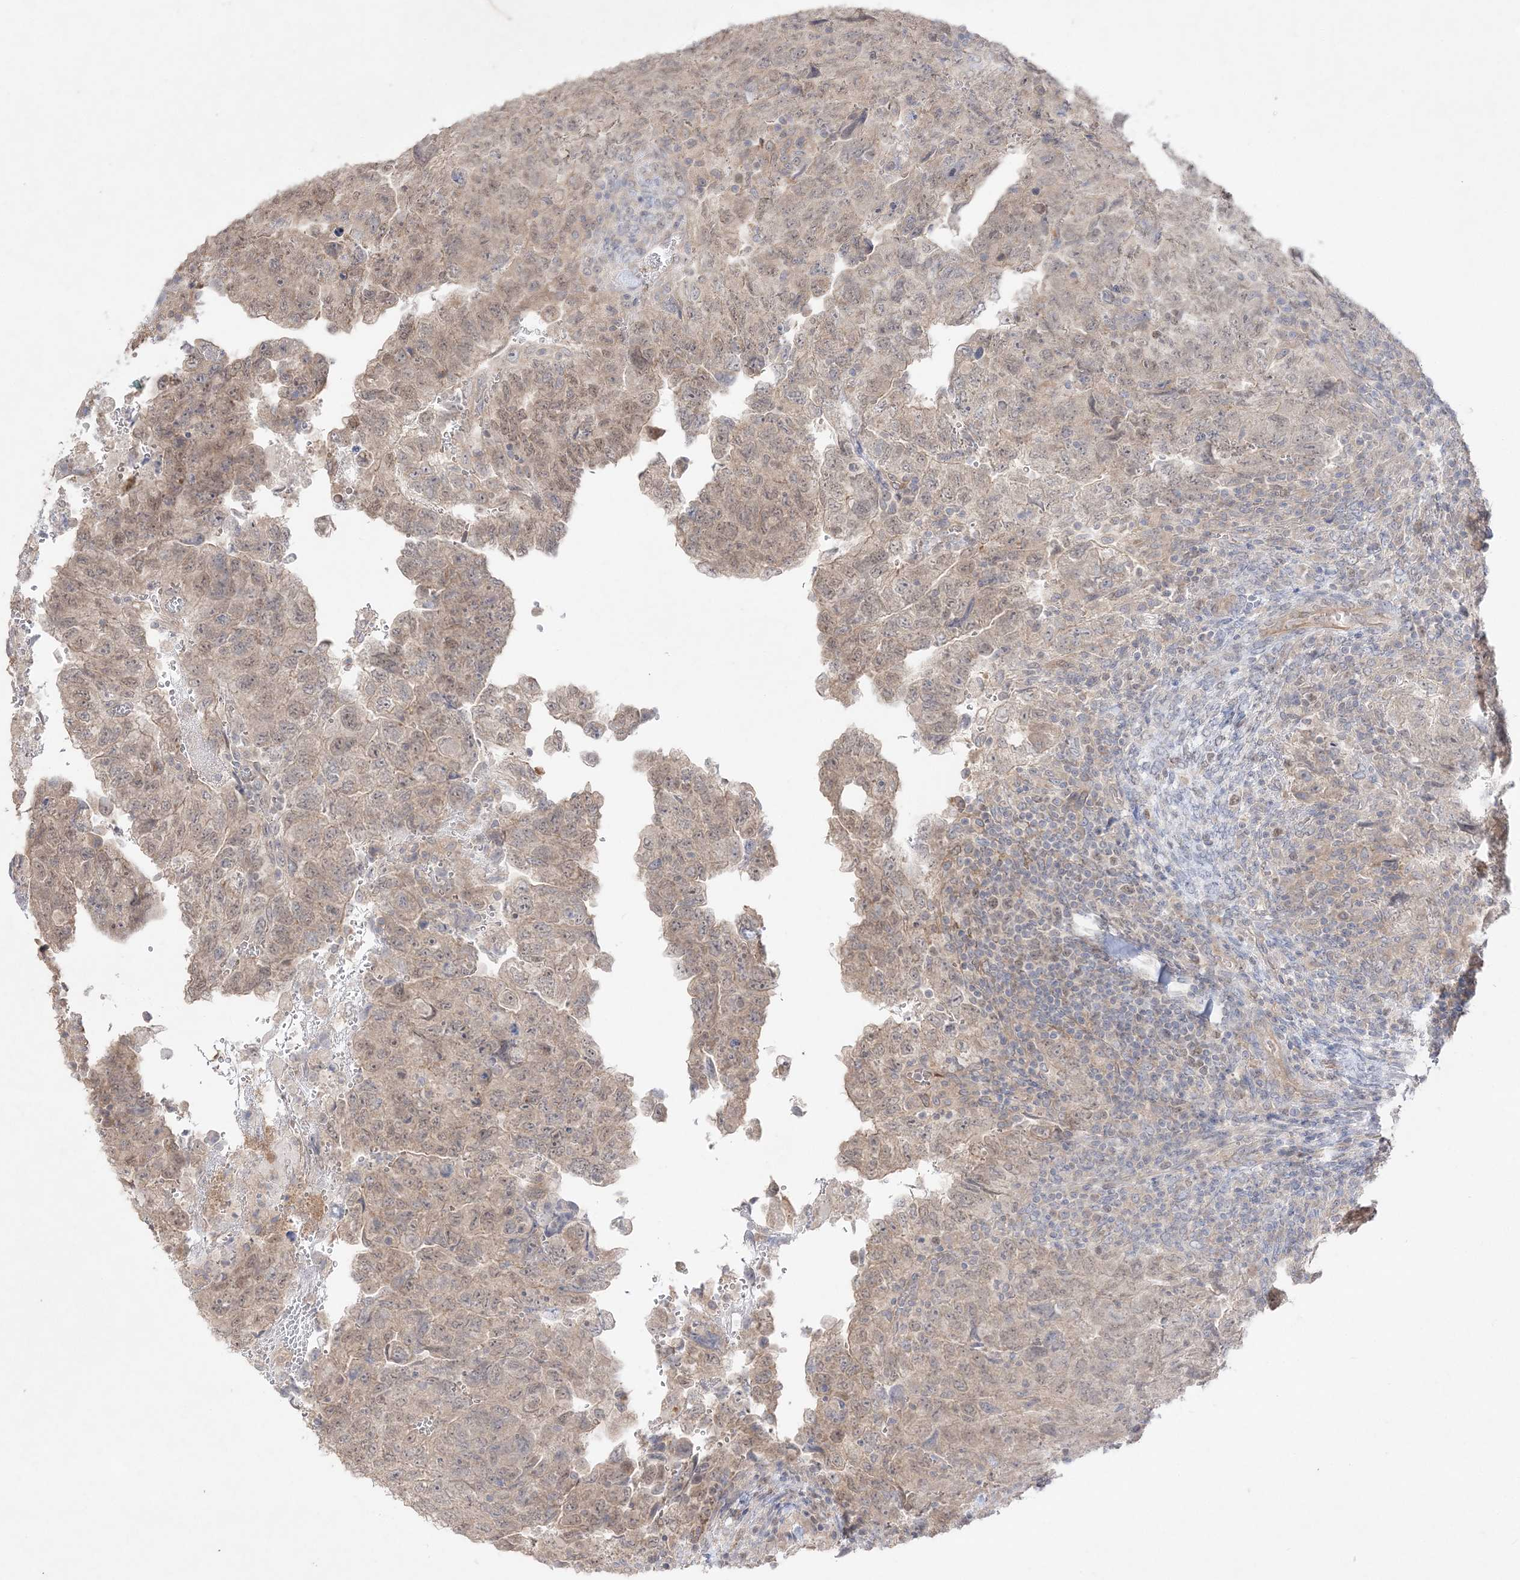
{"staining": {"intensity": "weak", "quantity": "25%-75%", "location": "cytoplasmic/membranous,nuclear"}, "tissue": "testis cancer", "cell_type": "Tumor cells", "image_type": "cancer", "snomed": [{"axis": "morphology", "description": "Carcinoma, Embryonal, NOS"}, {"axis": "topography", "description": "Testis"}], "caption": "Tumor cells demonstrate weak cytoplasmic/membranous and nuclear positivity in about 25%-75% of cells in embryonal carcinoma (testis).", "gene": "SH3BP4", "patient": {"sex": "male", "age": 36}}